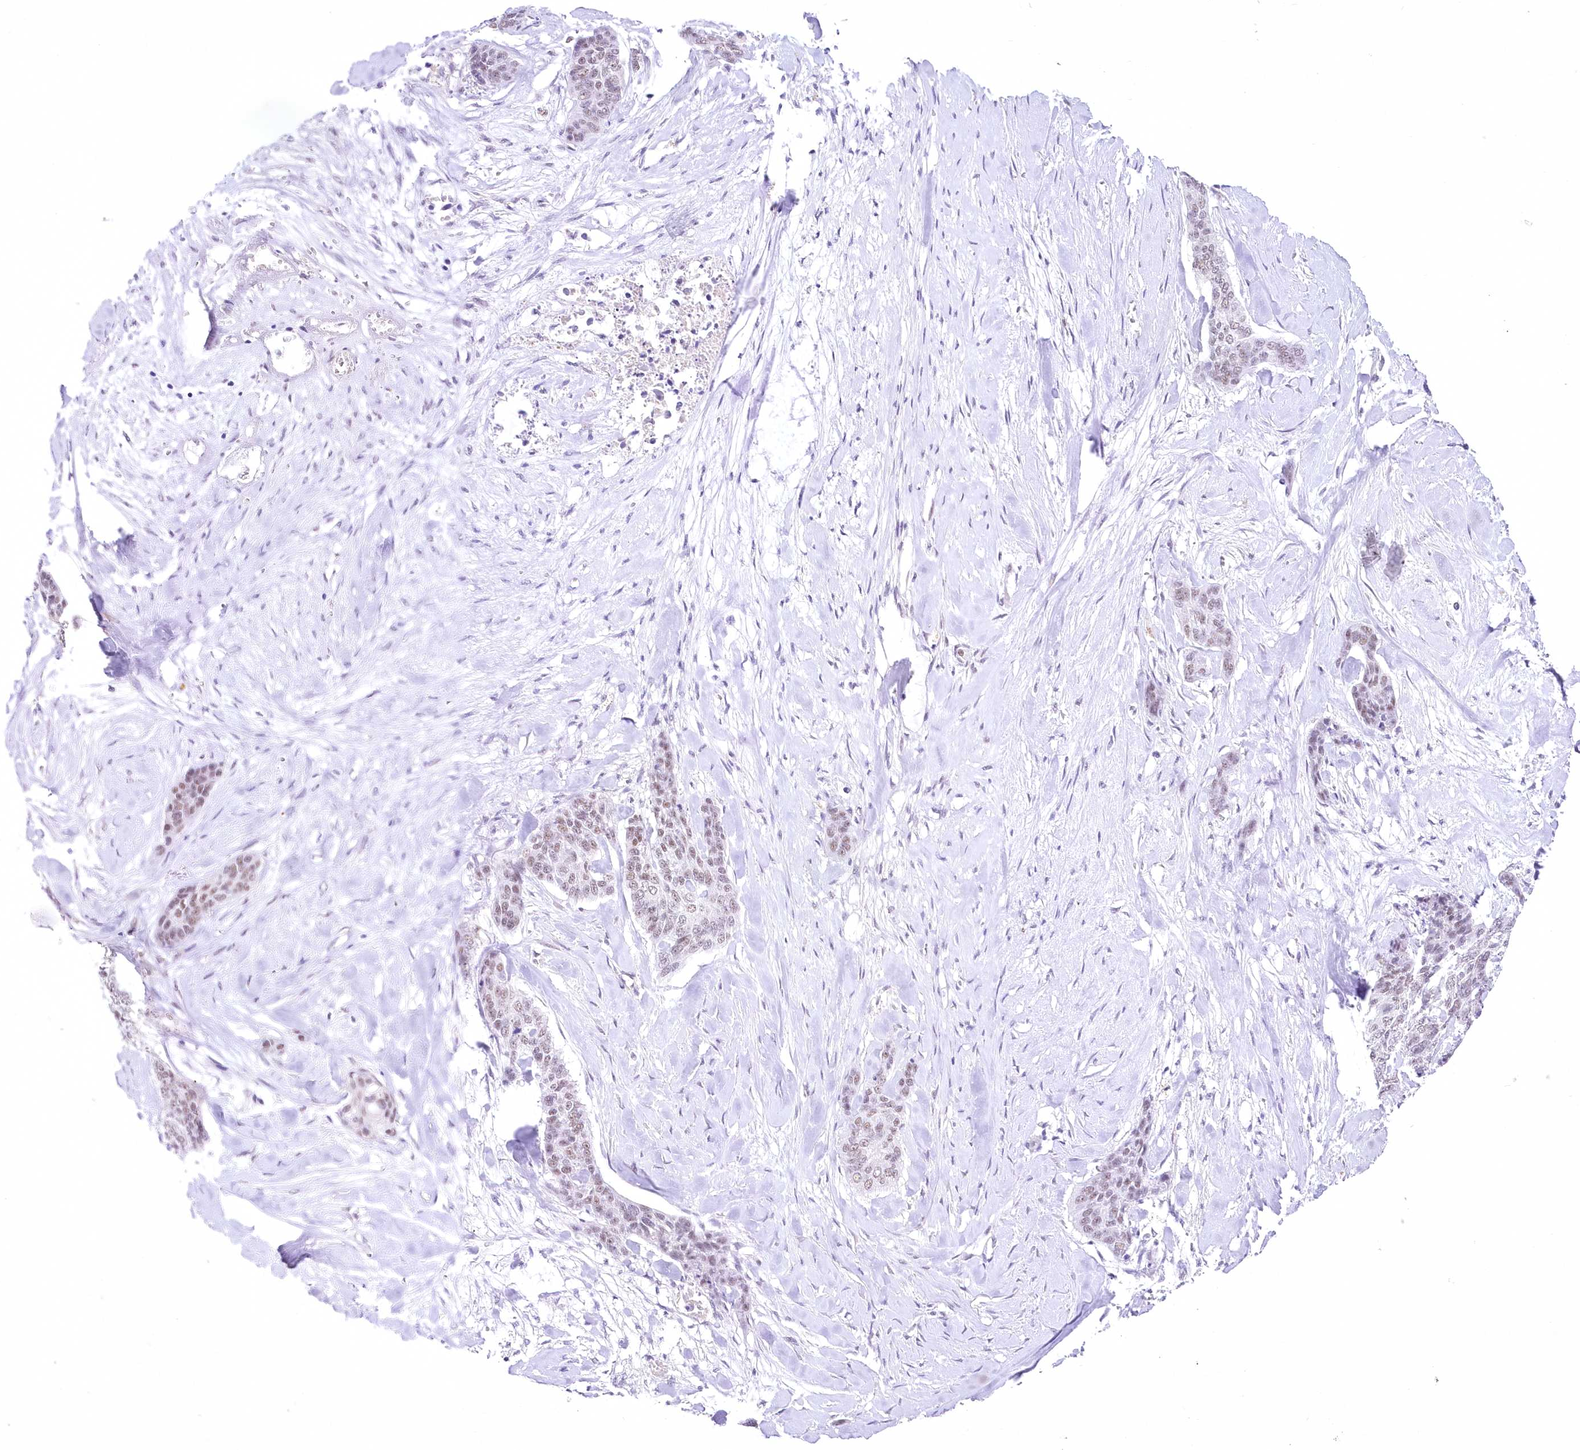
{"staining": {"intensity": "weak", "quantity": "25%-75%", "location": "nuclear"}, "tissue": "skin cancer", "cell_type": "Tumor cells", "image_type": "cancer", "snomed": [{"axis": "morphology", "description": "Basal cell carcinoma"}, {"axis": "topography", "description": "Skin"}], "caption": "Immunohistochemistry (IHC) staining of basal cell carcinoma (skin), which shows low levels of weak nuclear staining in about 25%-75% of tumor cells indicating weak nuclear protein positivity. The staining was performed using DAB (3,3'-diaminobenzidine) (brown) for protein detection and nuclei were counterstained in hematoxylin (blue).", "gene": "RBM27", "patient": {"sex": "female", "age": 64}}